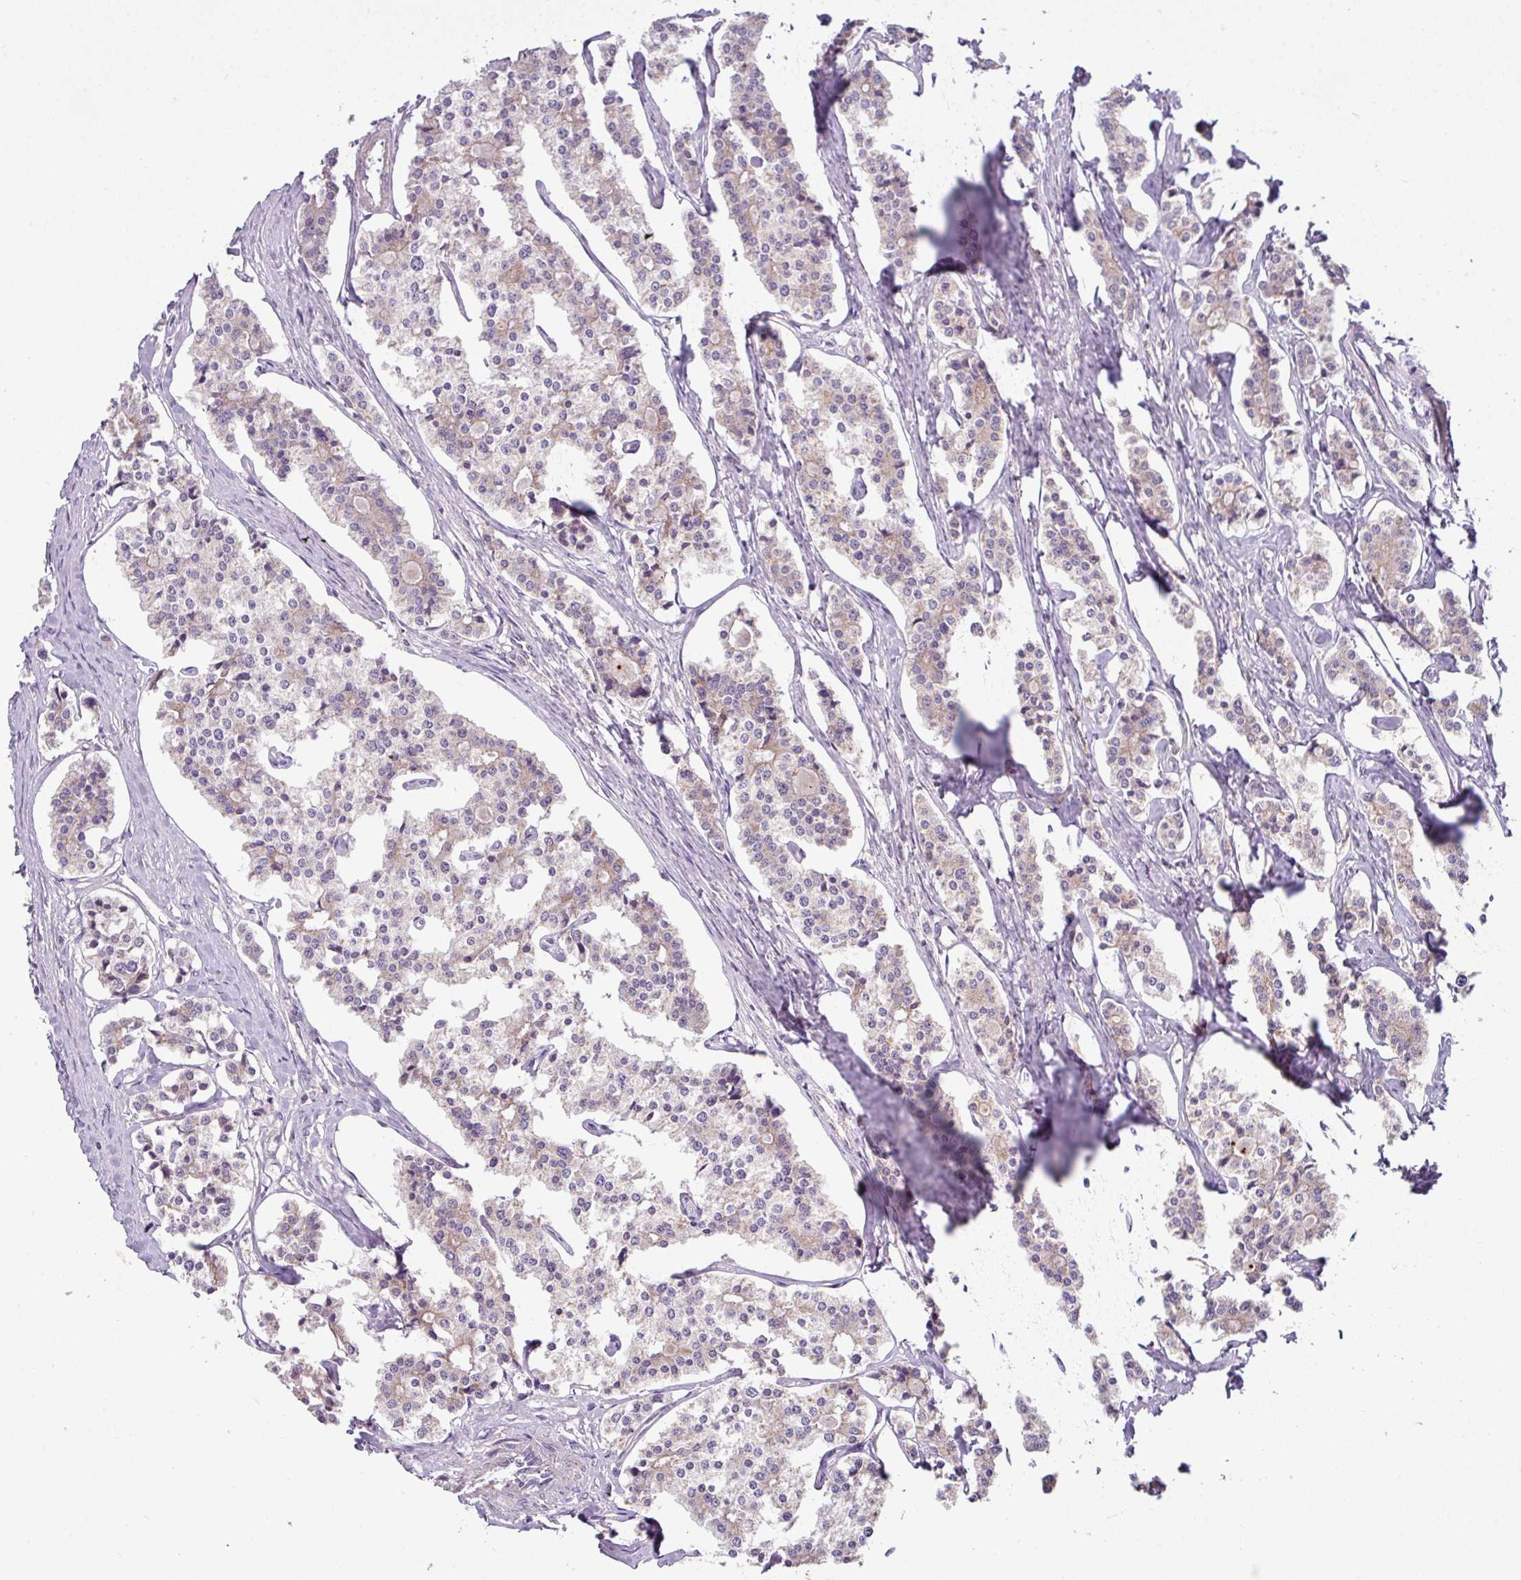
{"staining": {"intensity": "weak", "quantity": "25%-75%", "location": "cytoplasmic/membranous"}, "tissue": "carcinoid", "cell_type": "Tumor cells", "image_type": "cancer", "snomed": [{"axis": "morphology", "description": "Carcinoid, malignant, NOS"}, {"axis": "topography", "description": "Small intestine"}], "caption": "High-magnification brightfield microscopy of carcinoid stained with DAB (3,3'-diaminobenzidine) (brown) and counterstained with hematoxylin (blue). tumor cells exhibit weak cytoplasmic/membranous positivity is identified in about25%-75% of cells. Nuclei are stained in blue.", "gene": "LRRC9", "patient": {"sex": "male", "age": 63}}